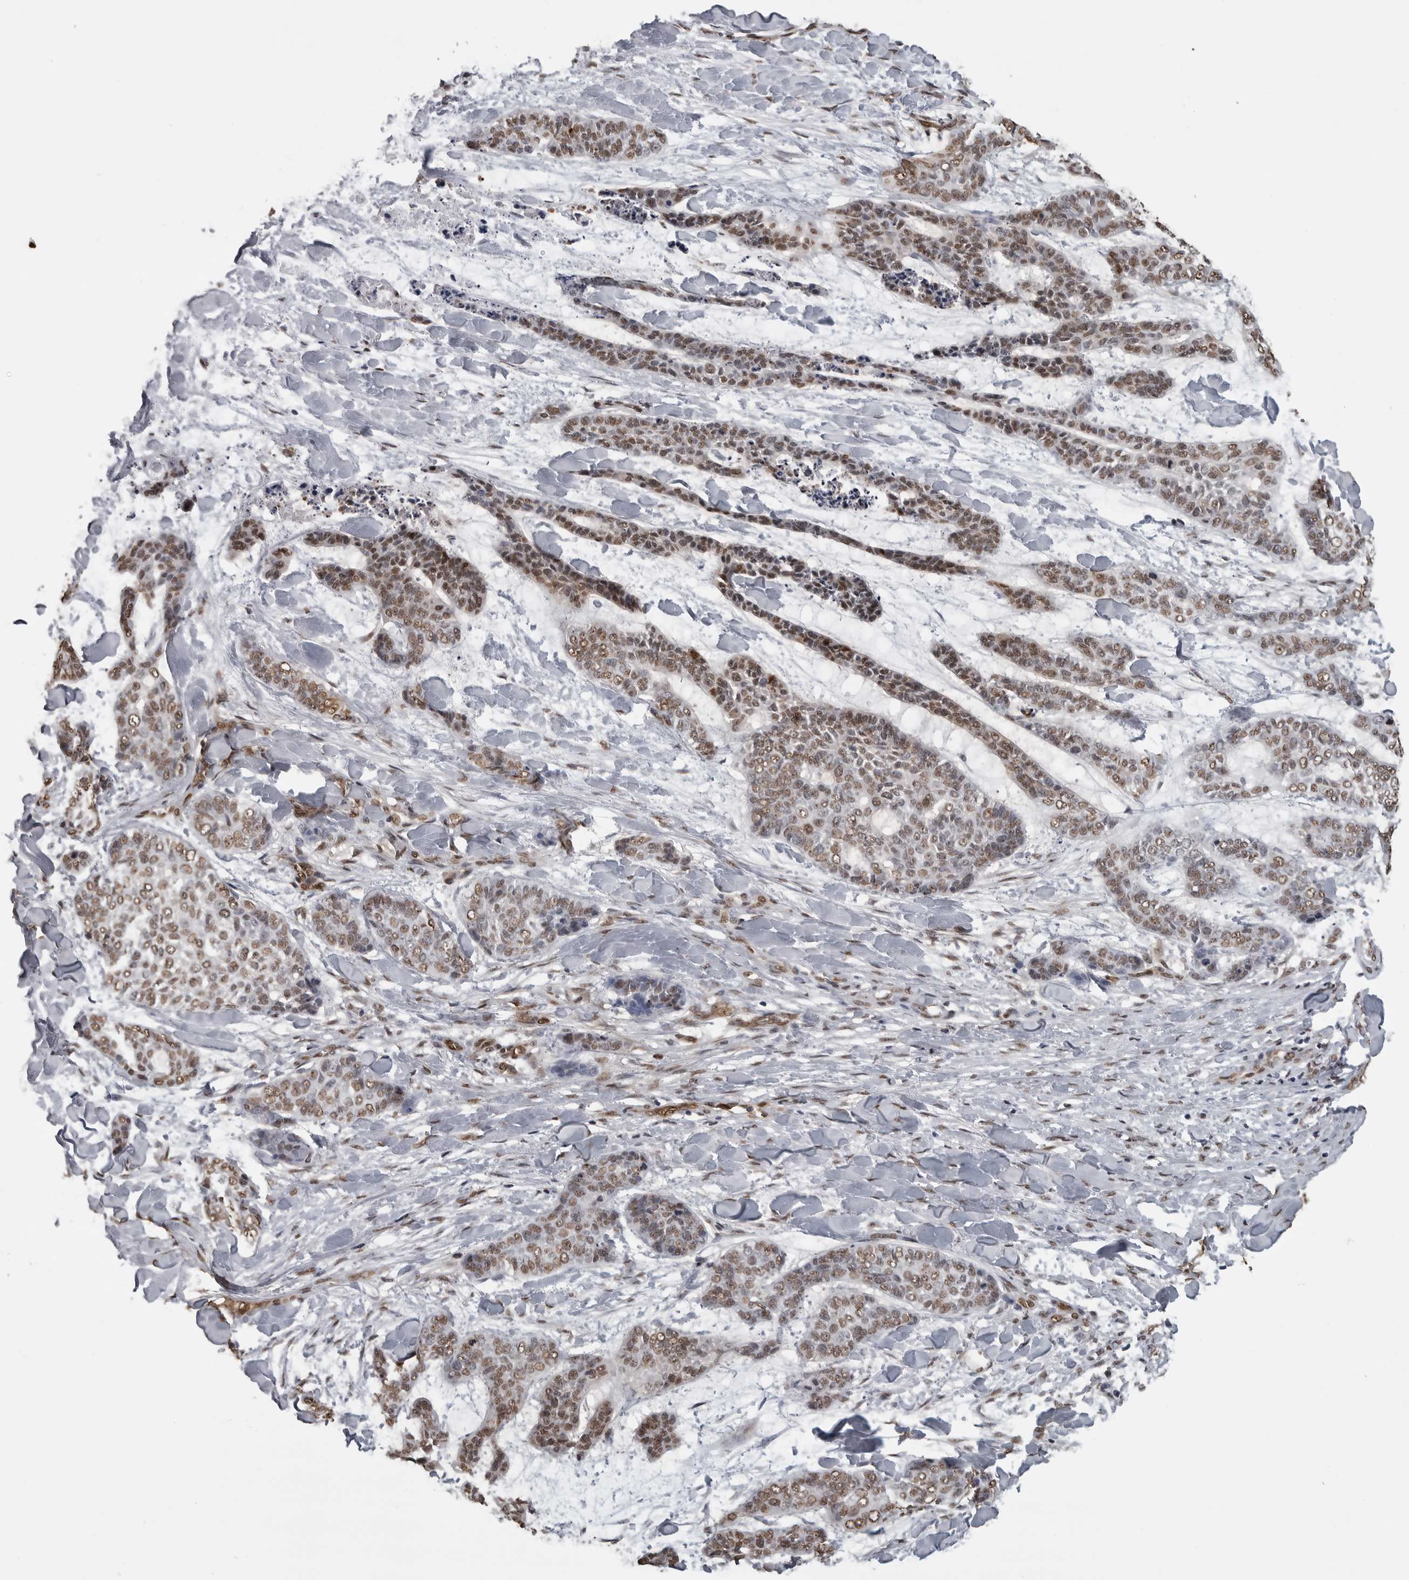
{"staining": {"intensity": "moderate", "quantity": ">75%", "location": "nuclear"}, "tissue": "skin cancer", "cell_type": "Tumor cells", "image_type": "cancer", "snomed": [{"axis": "morphology", "description": "Basal cell carcinoma"}, {"axis": "topography", "description": "Skin"}], "caption": "Immunohistochemical staining of skin cancer (basal cell carcinoma) demonstrates medium levels of moderate nuclear staining in about >75% of tumor cells.", "gene": "SMAD2", "patient": {"sex": "female", "age": 64}}